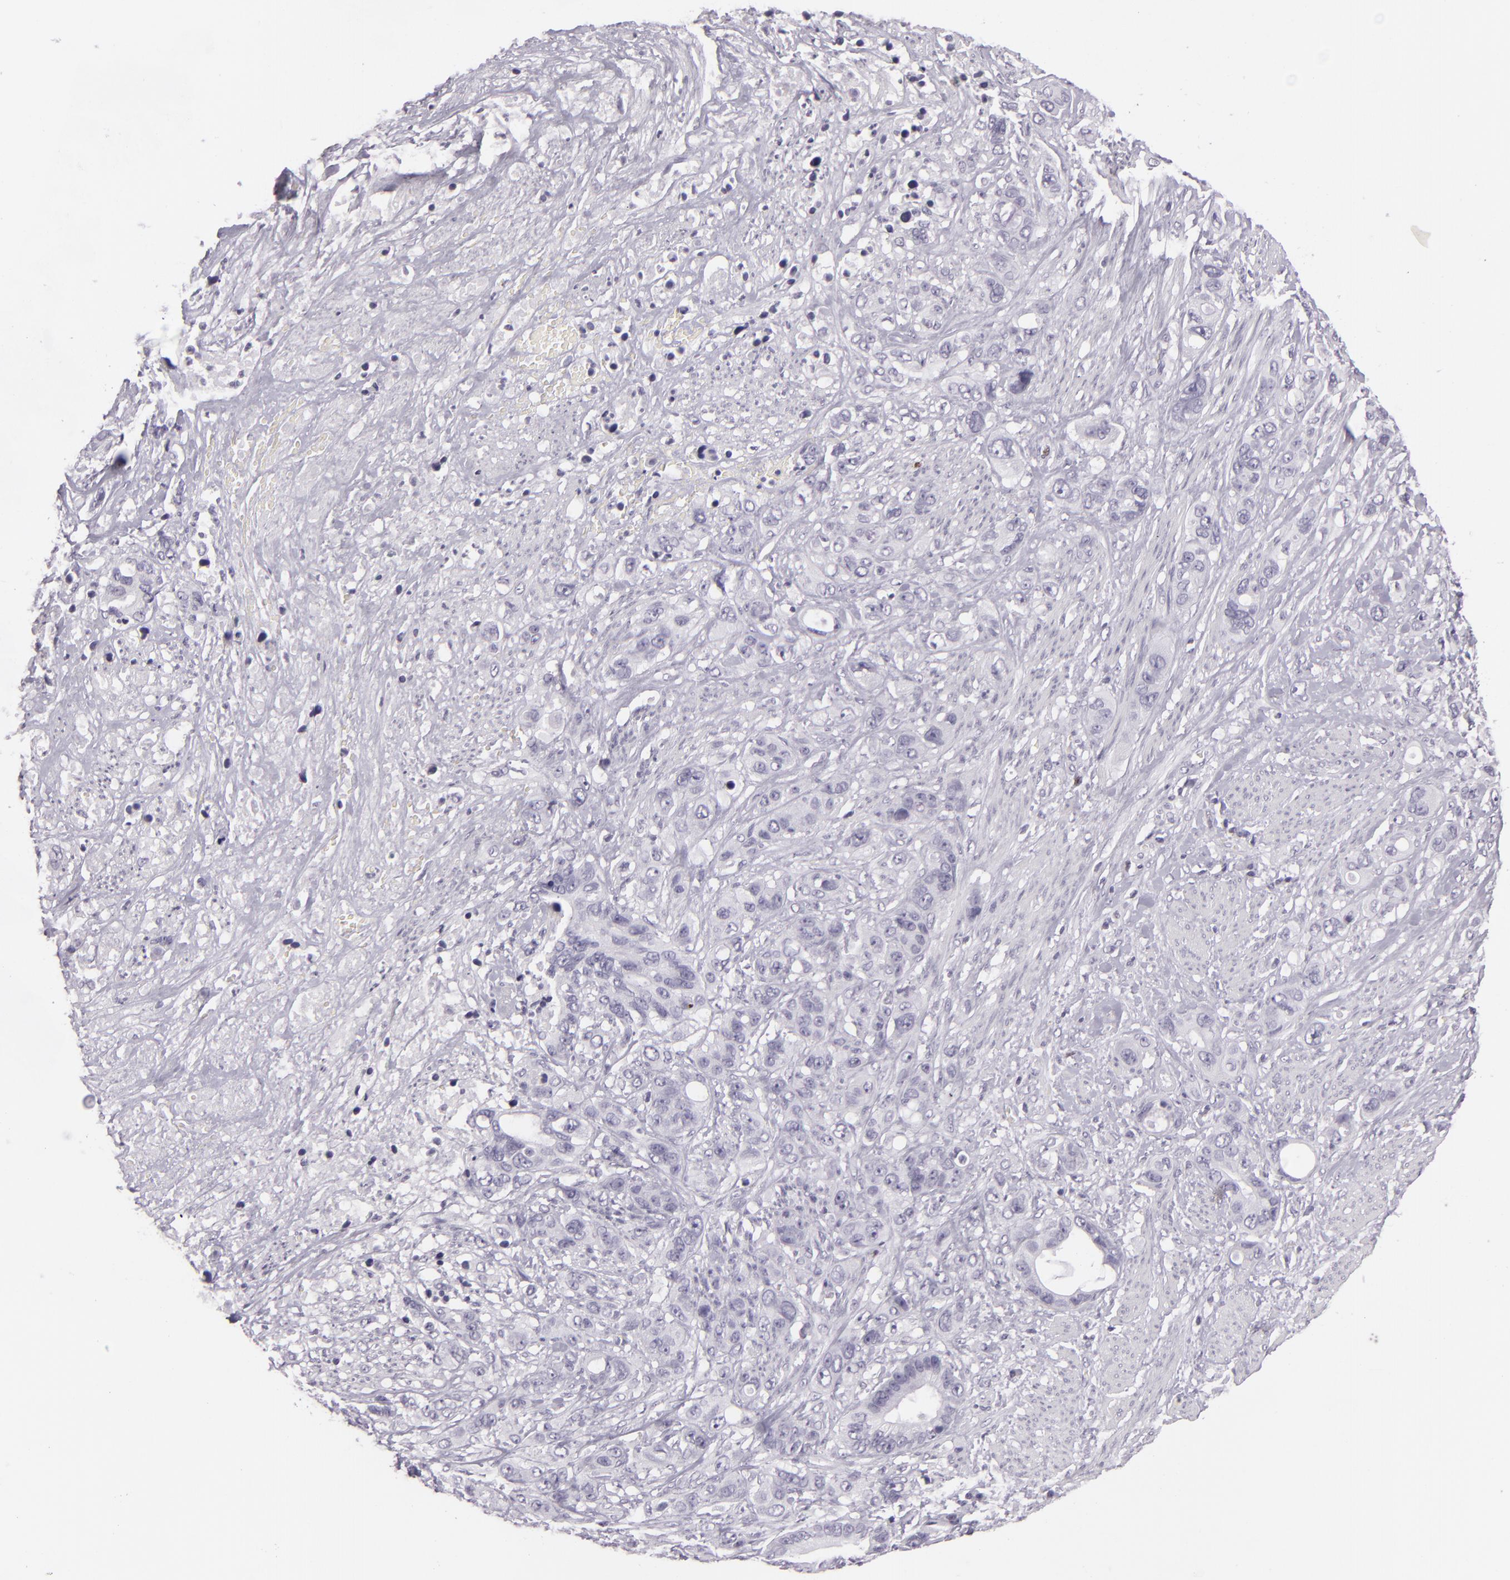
{"staining": {"intensity": "negative", "quantity": "none", "location": "none"}, "tissue": "stomach cancer", "cell_type": "Tumor cells", "image_type": "cancer", "snomed": [{"axis": "morphology", "description": "Adenocarcinoma, NOS"}, {"axis": "topography", "description": "Stomach, upper"}], "caption": "Image shows no significant protein staining in tumor cells of adenocarcinoma (stomach).", "gene": "MCM3", "patient": {"sex": "male", "age": 47}}